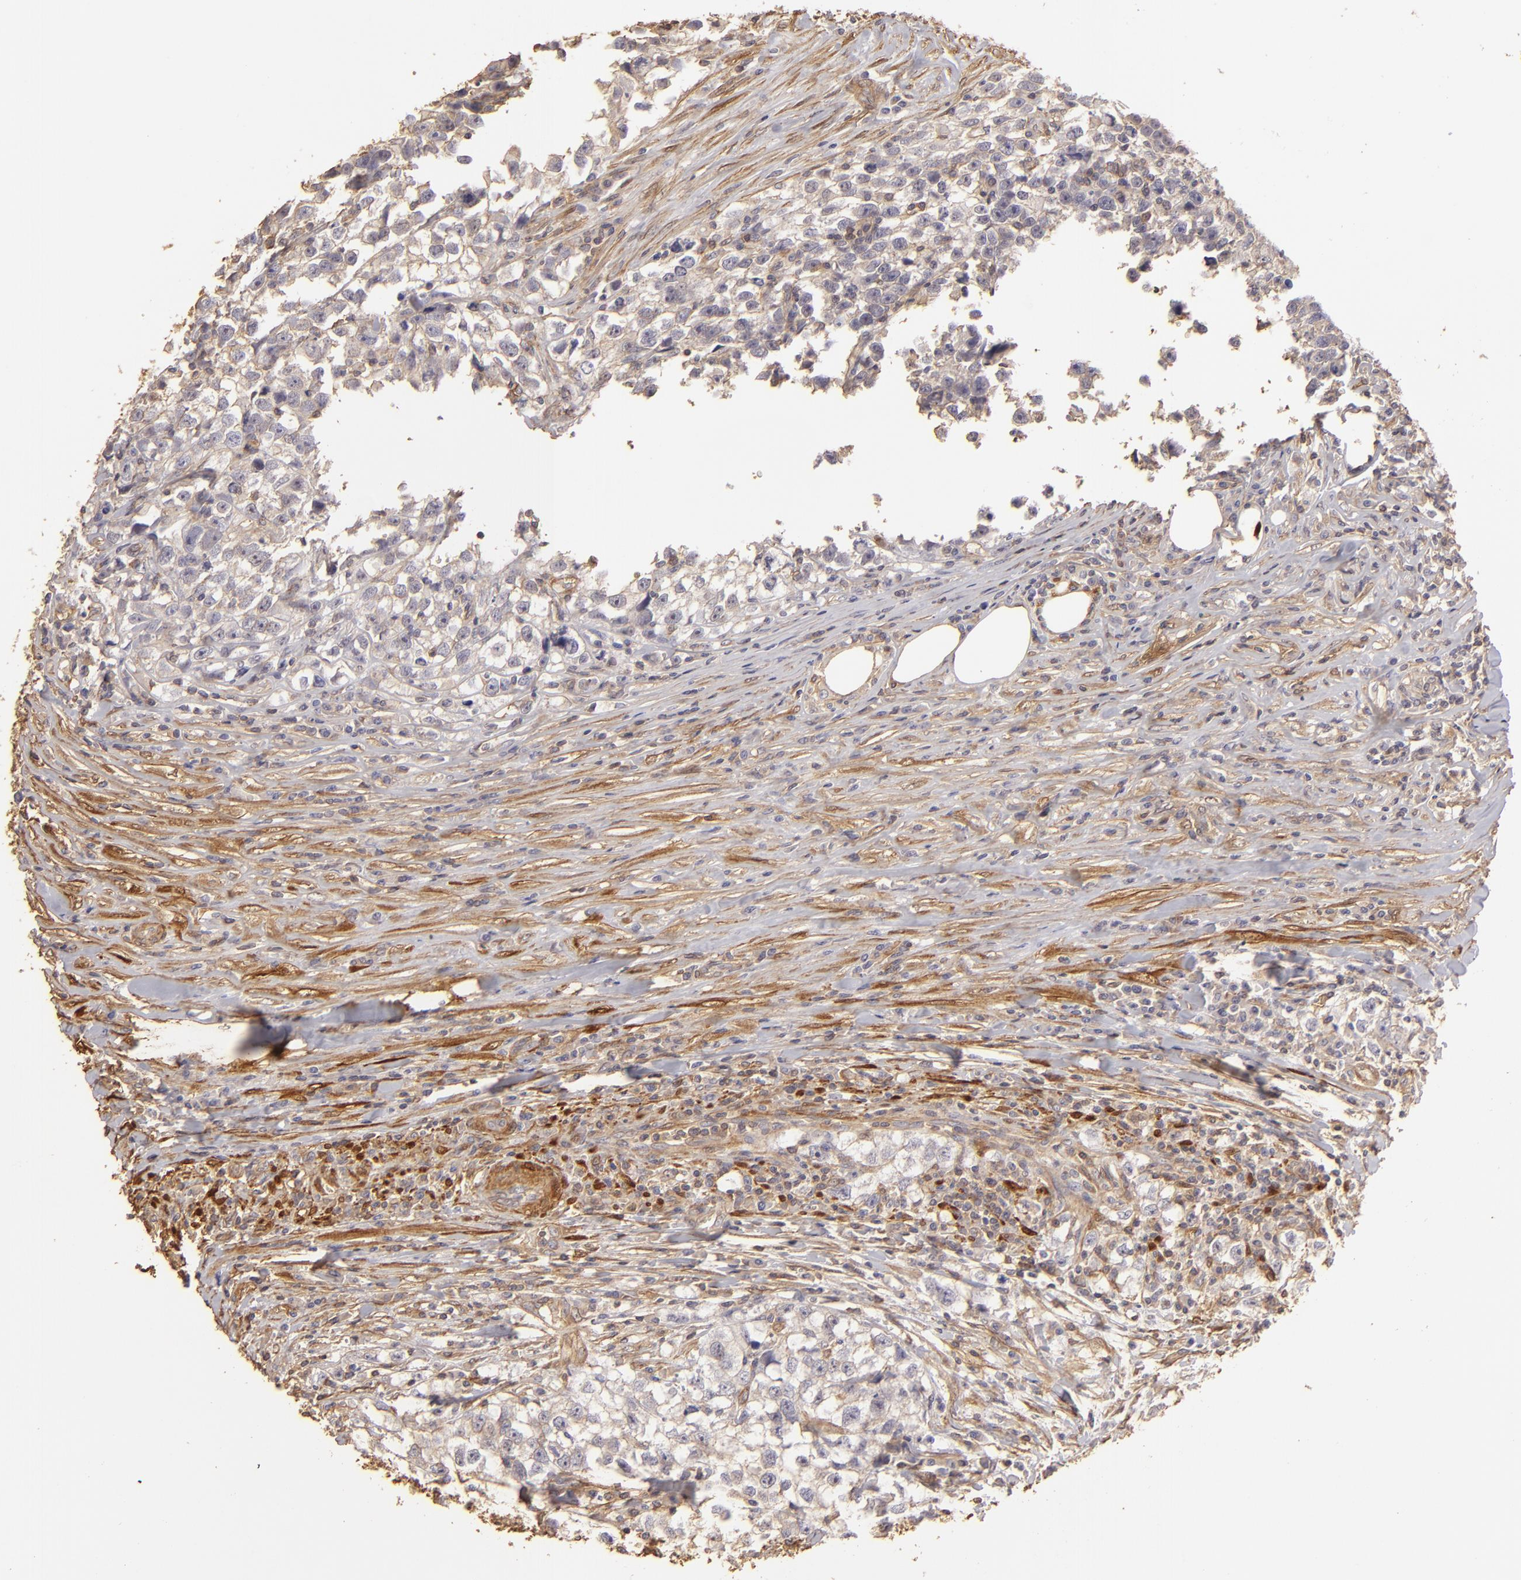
{"staining": {"intensity": "weak", "quantity": "25%-75%", "location": "cytoplasmic/membranous"}, "tissue": "testis cancer", "cell_type": "Tumor cells", "image_type": "cancer", "snomed": [{"axis": "morphology", "description": "Seminoma, NOS"}, {"axis": "morphology", "description": "Carcinoma, Embryonal, NOS"}, {"axis": "topography", "description": "Testis"}], "caption": "The histopathology image exhibits a brown stain indicating the presence of a protein in the cytoplasmic/membranous of tumor cells in embryonal carcinoma (testis).", "gene": "HSPB6", "patient": {"sex": "male", "age": 30}}